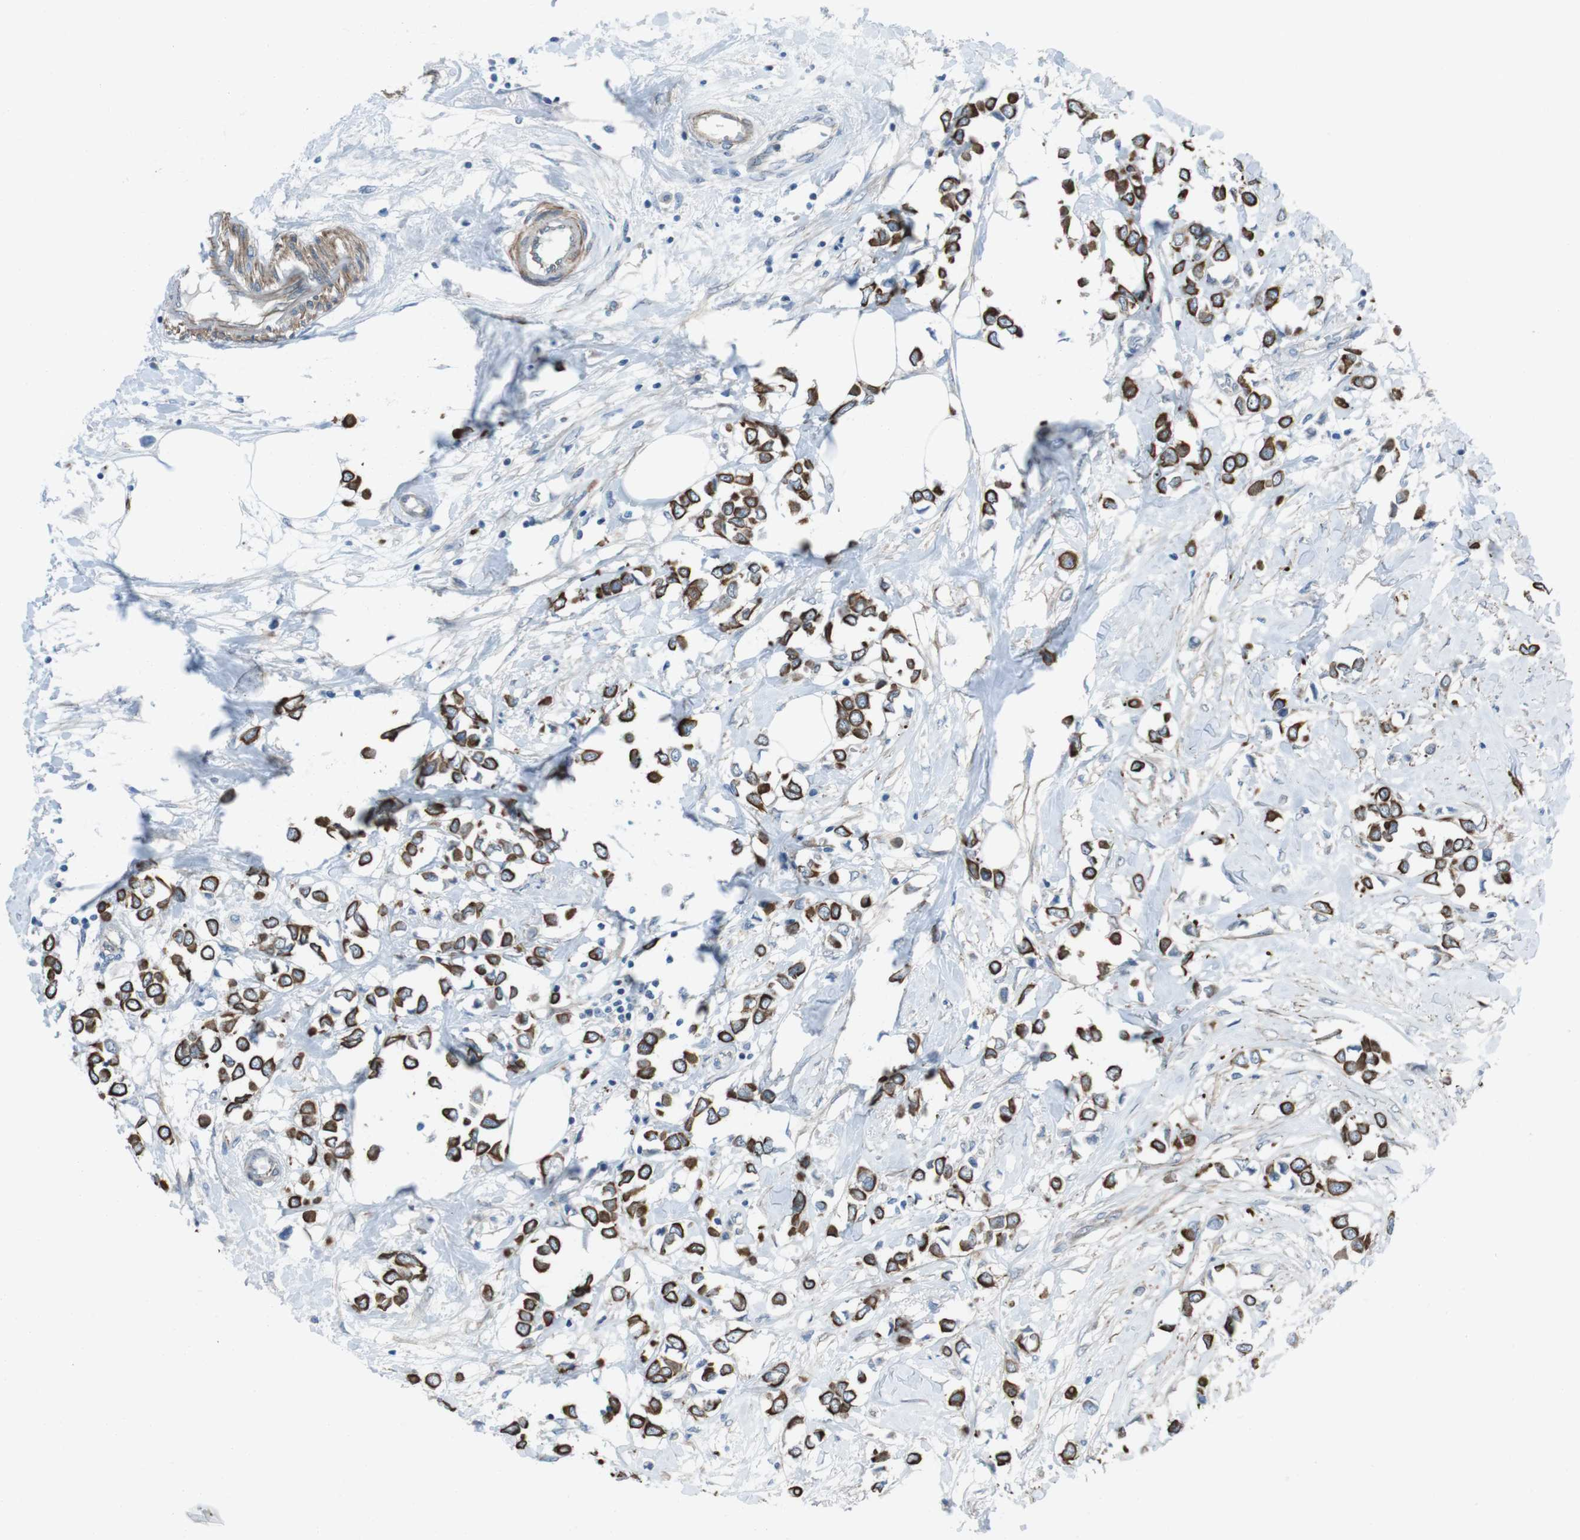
{"staining": {"intensity": "moderate", "quantity": ">75%", "location": "cytoplasmic/membranous"}, "tissue": "breast cancer", "cell_type": "Tumor cells", "image_type": "cancer", "snomed": [{"axis": "morphology", "description": "Lobular carcinoma"}, {"axis": "topography", "description": "Breast"}], "caption": "A brown stain highlights moderate cytoplasmic/membranous positivity of a protein in human breast lobular carcinoma tumor cells. Nuclei are stained in blue.", "gene": "FAM174B", "patient": {"sex": "female", "age": 51}}